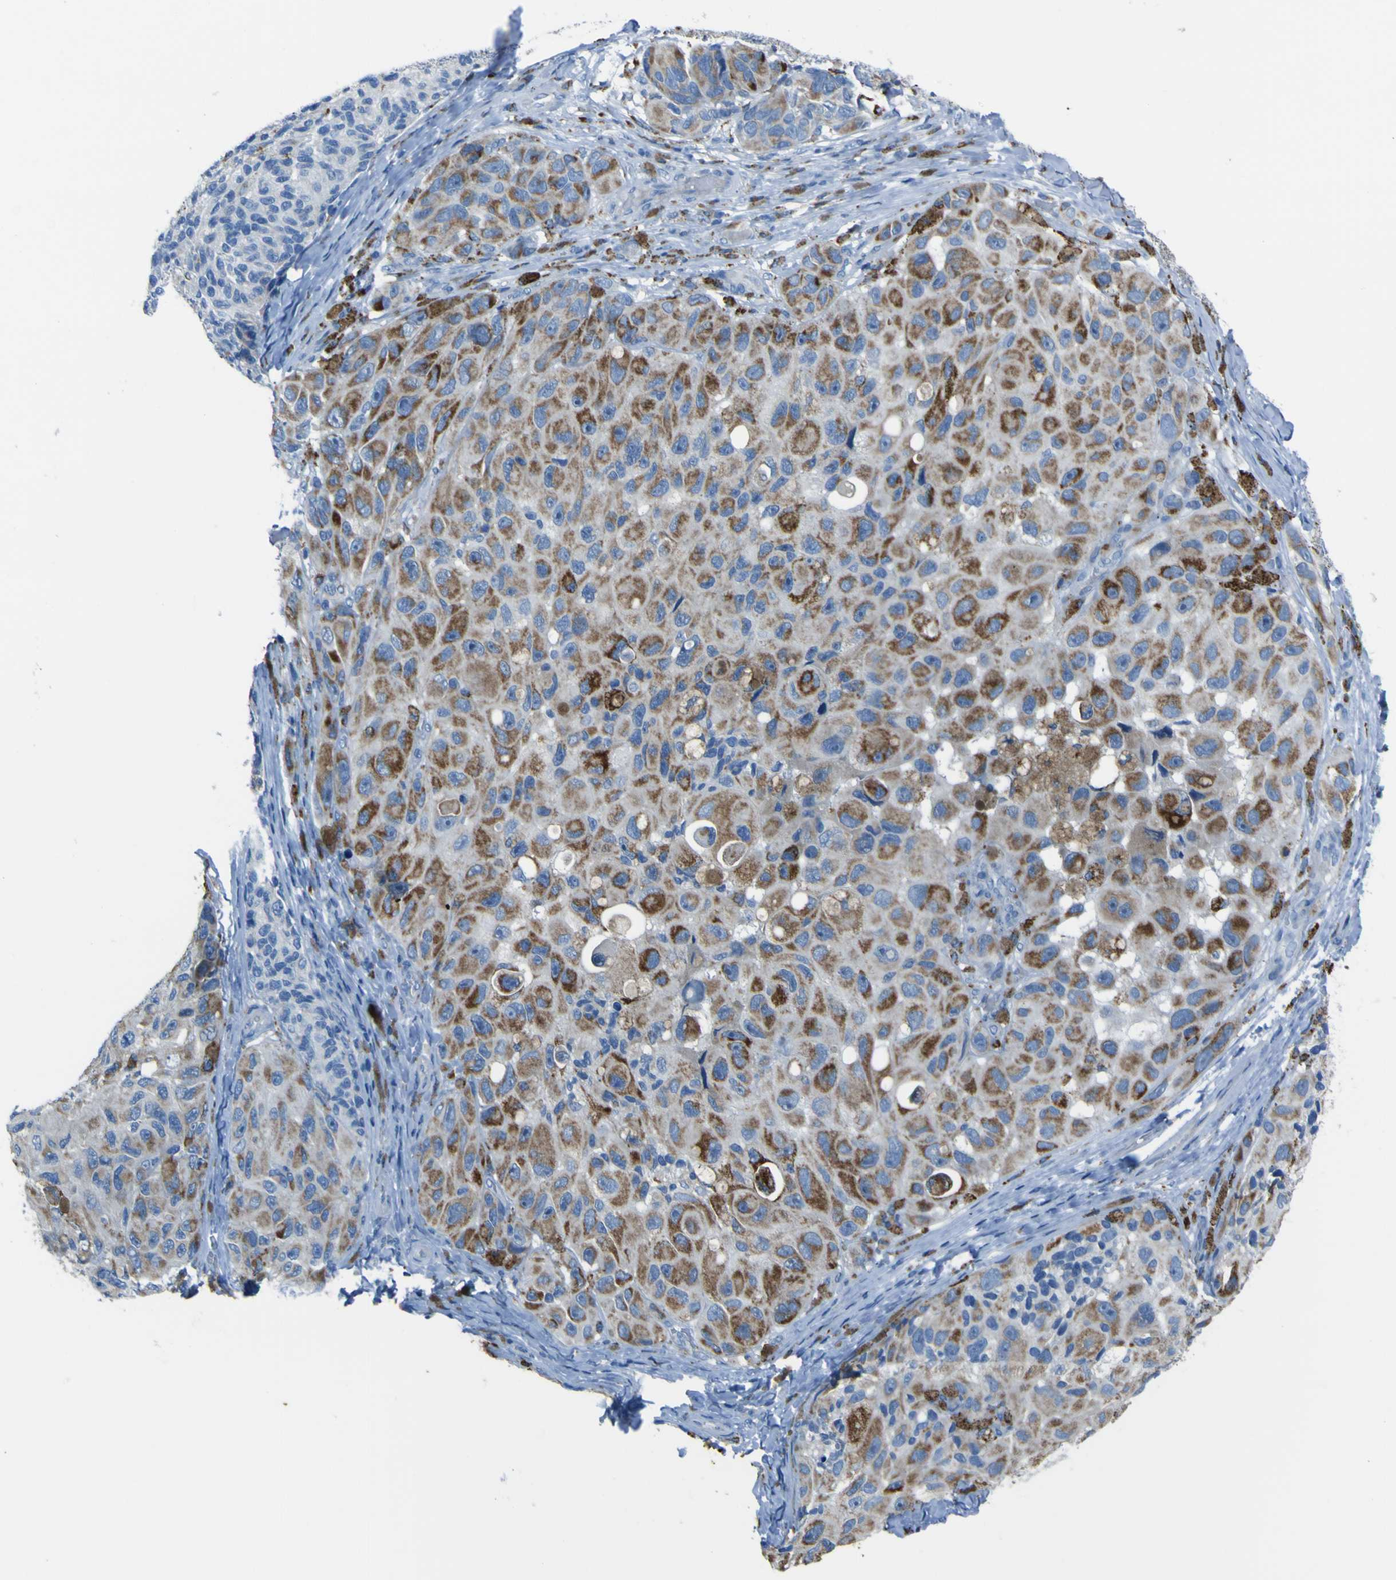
{"staining": {"intensity": "moderate", "quantity": ">75%", "location": "cytoplasmic/membranous"}, "tissue": "melanoma", "cell_type": "Tumor cells", "image_type": "cancer", "snomed": [{"axis": "morphology", "description": "Malignant melanoma, NOS"}, {"axis": "topography", "description": "Skin"}], "caption": "Protein analysis of melanoma tissue reveals moderate cytoplasmic/membranous positivity in about >75% of tumor cells. (DAB = brown stain, brightfield microscopy at high magnification).", "gene": "ACSL1", "patient": {"sex": "female", "age": 73}}